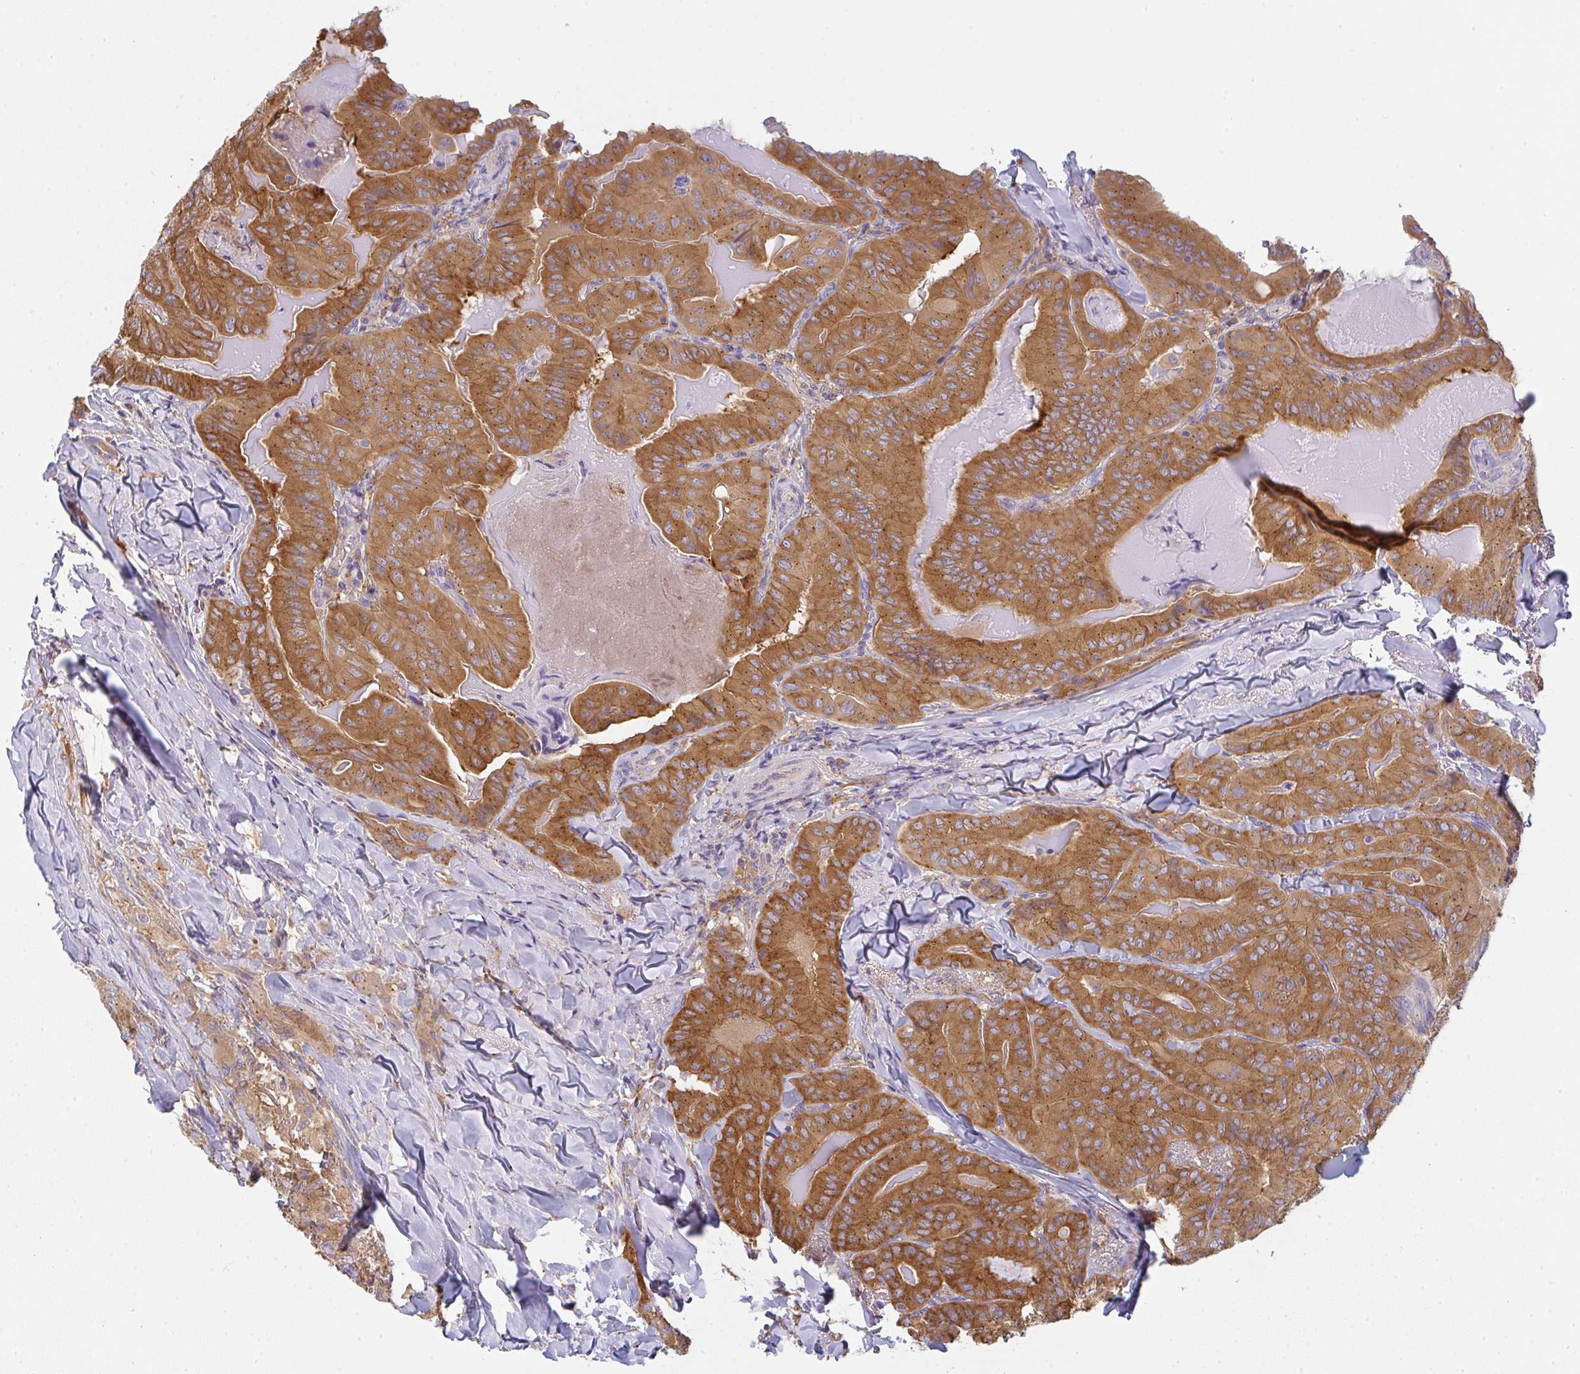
{"staining": {"intensity": "strong", "quantity": ">75%", "location": "cytoplasmic/membranous"}, "tissue": "thyroid cancer", "cell_type": "Tumor cells", "image_type": "cancer", "snomed": [{"axis": "morphology", "description": "Papillary adenocarcinoma, NOS"}, {"axis": "topography", "description": "Thyroid gland"}], "caption": "IHC (DAB) staining of thyroid cancer (papillary adenocarcinoma) demonstrates strong cytoplasmic/membranous protein expression in approximately >75% of tumor cells.", "gene": "SNX5", "patient": {"sex": "female", "age": 68}}